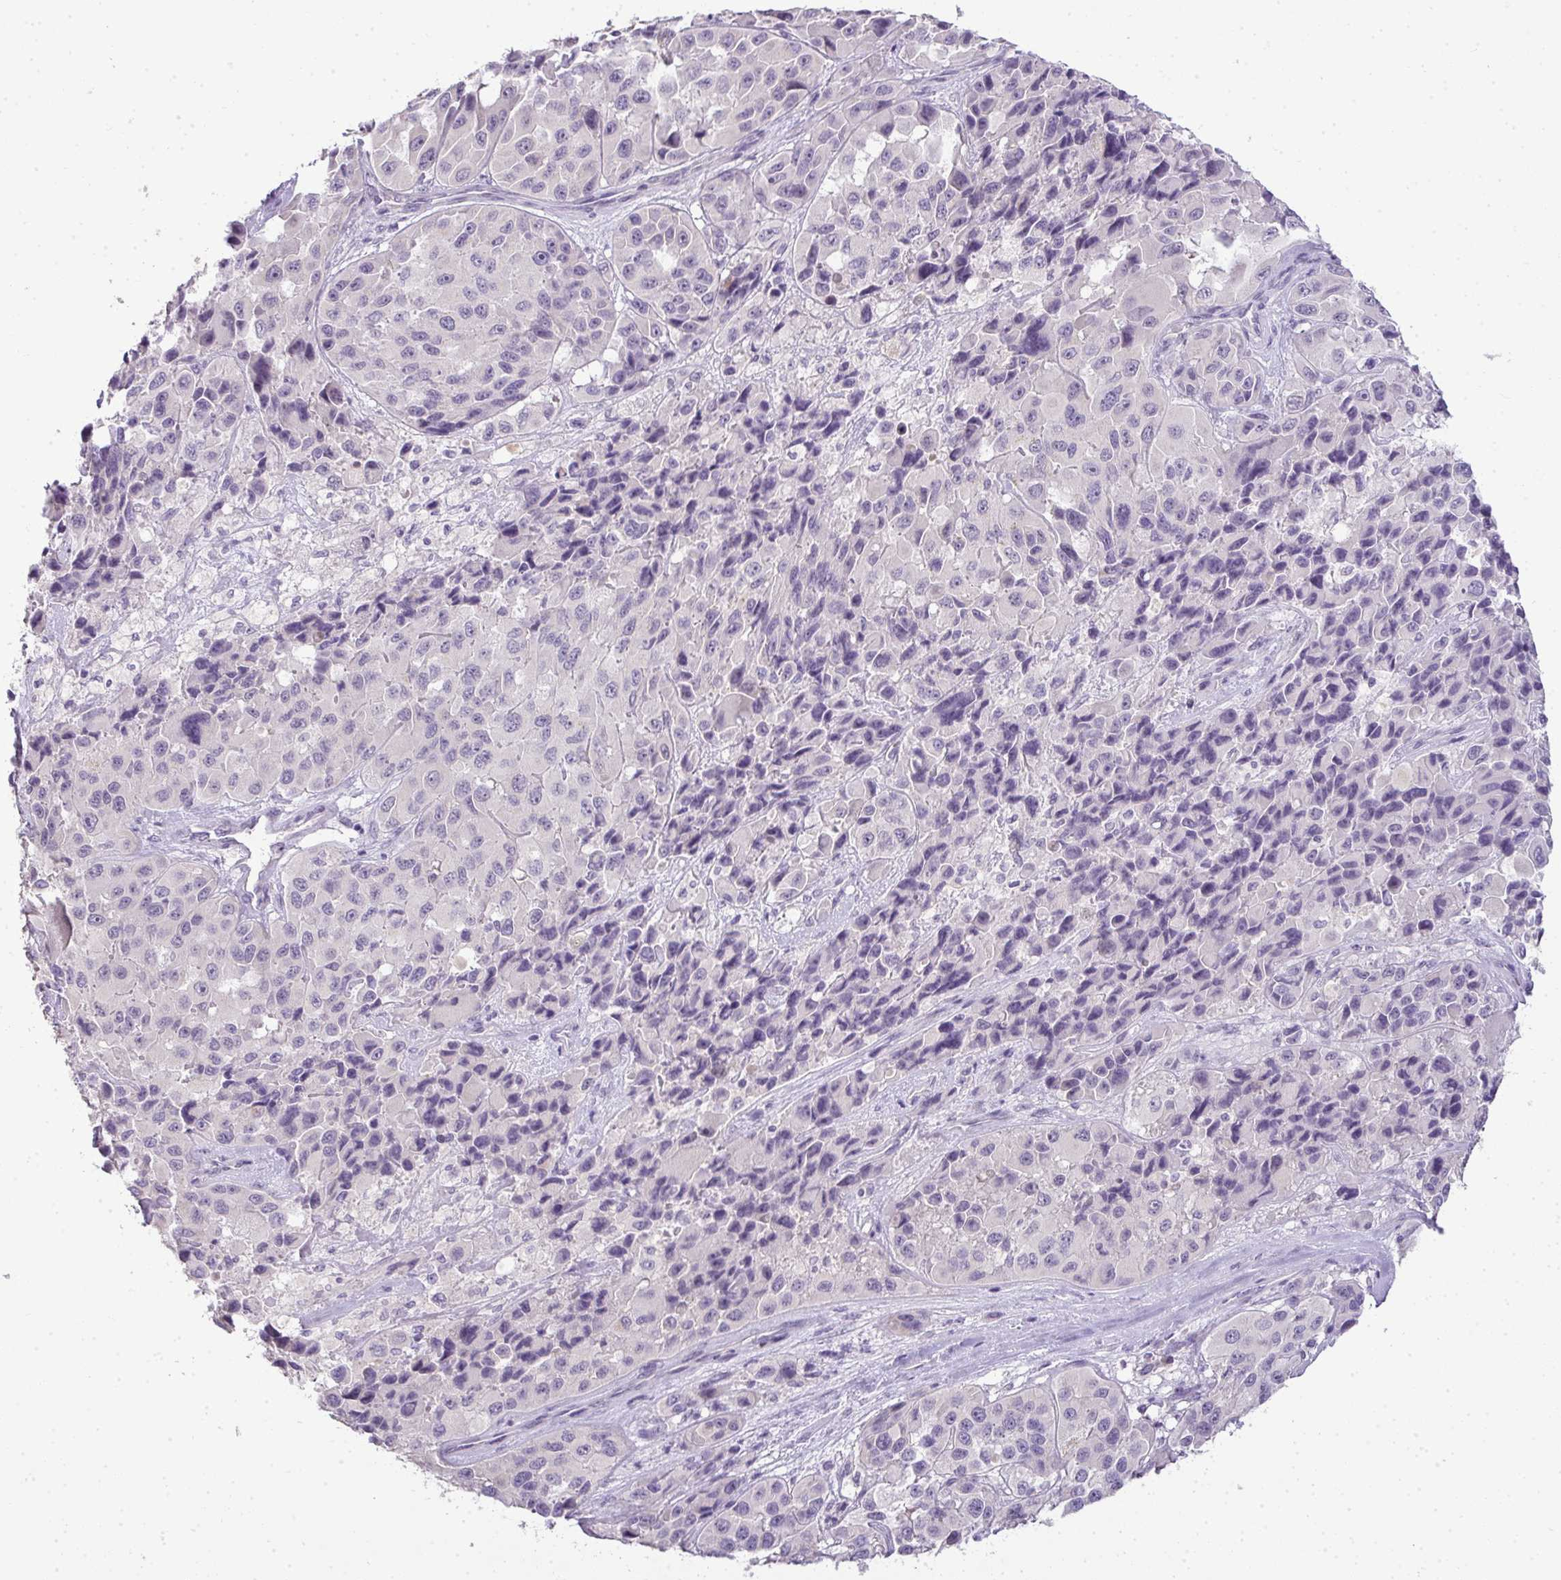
{"staining": {"intensity": "negative", "quantity": "none", "location": "none"}, "tissue": "melanoma", "cell_type": "Tumor cells", "image_type": "cancer", "snomed": [{"axis": "morphology", "description": "Malignant melanoma, Metastatic site"}, {"axis": "topography", "description": "Lymph node"}], "caption": "Immunohistochemical staining of human melanoma shows no significant expression in tumor cells.", "gene": "CMPK1", "patient": {"sex": "female", "age": 65}}